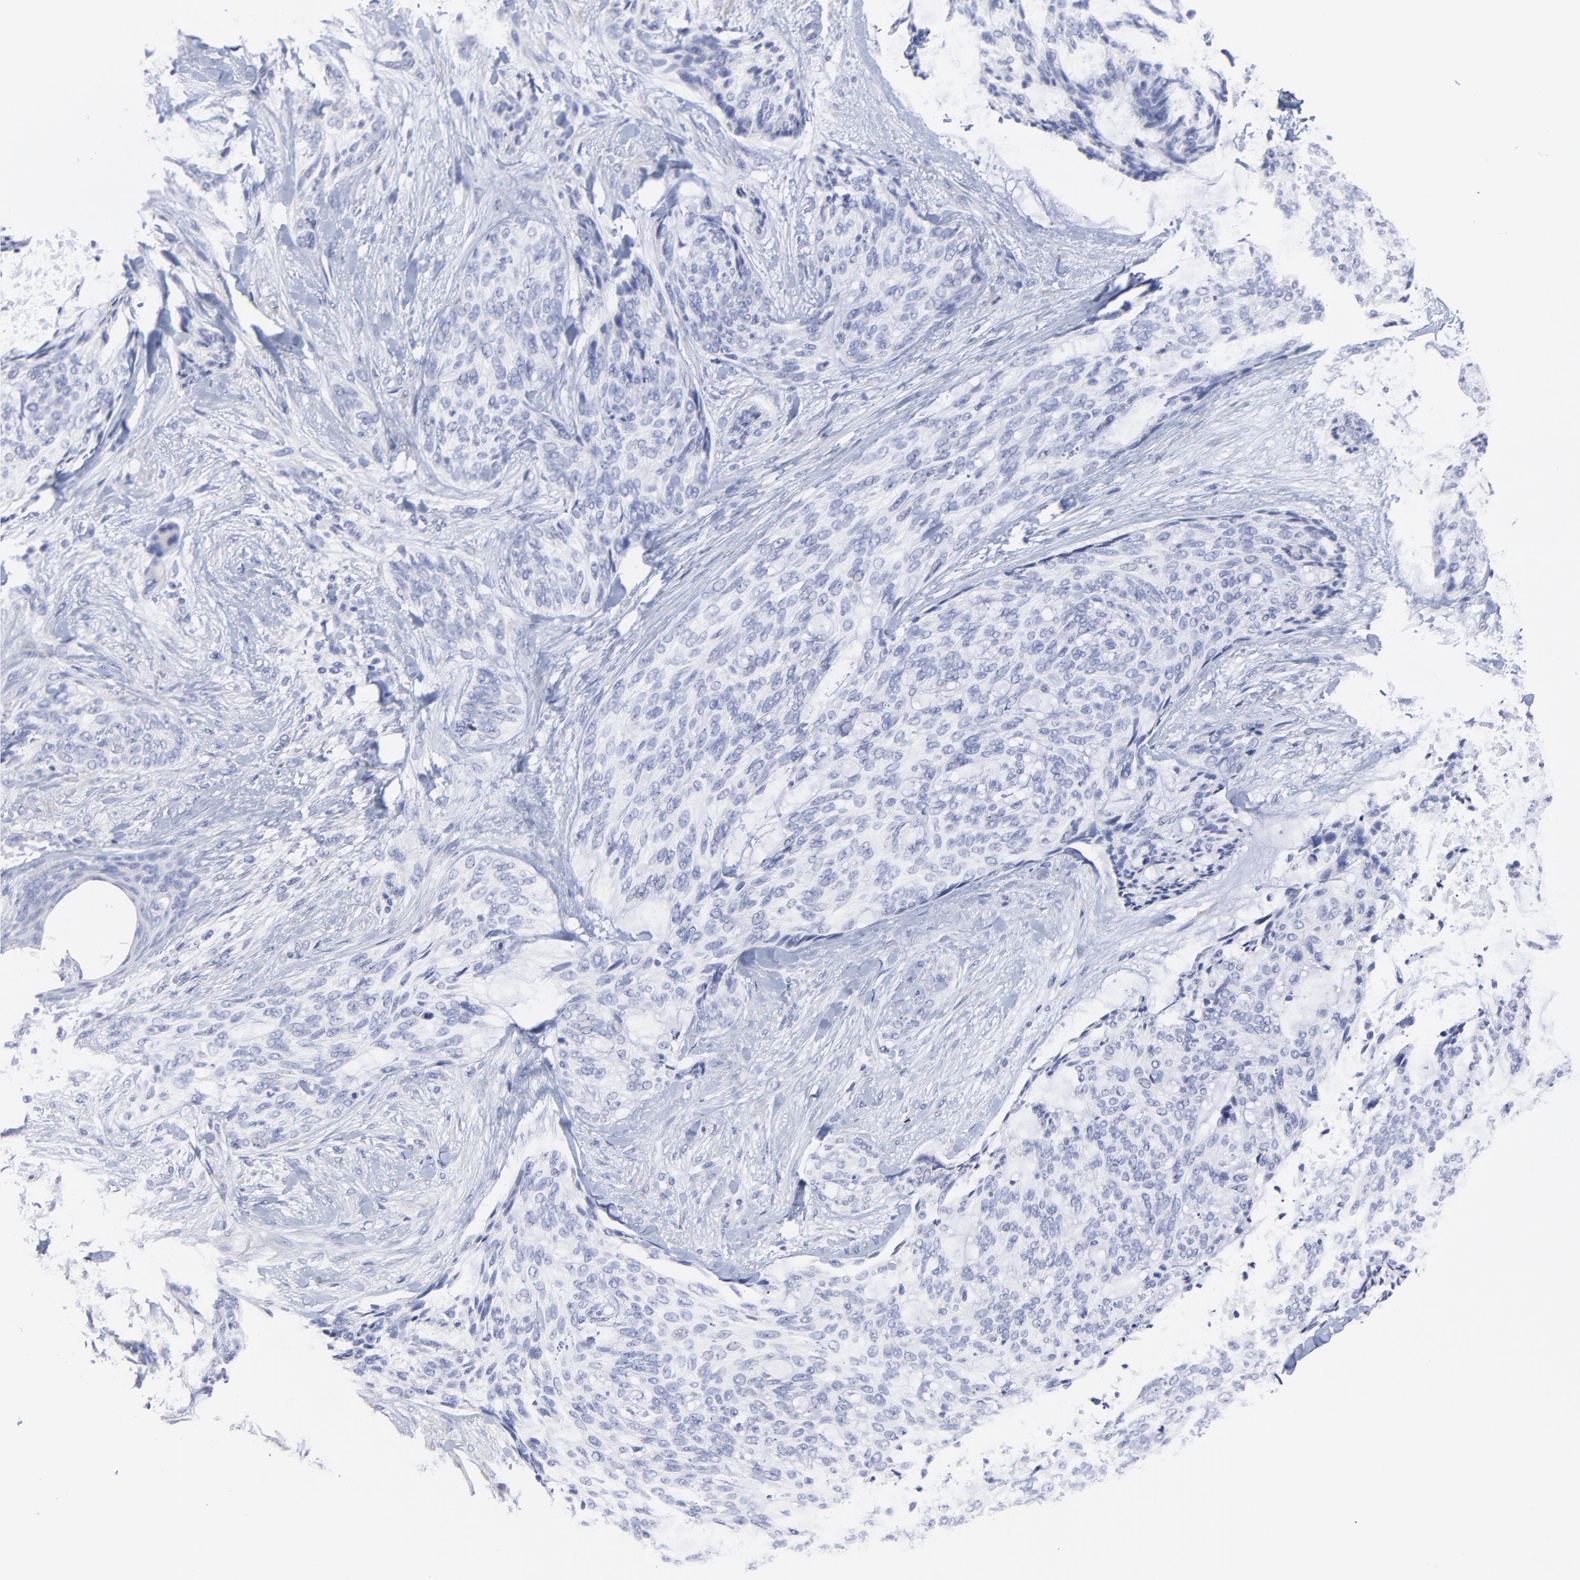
{"staining": {"intensity": "negative", "quantity": "none", "location": "none"}, "tissue": "skin cancer", "cell_type": "Tumor cells", "image_type": "cancer", "snomed": [{"axis": "morphology", "description": "Normal tissue, NOS"}, {"axis": "morphology", "description": "Basal cell carcinoma"}, {"axis": "topography", "description": "Skin"}], "caption": "Immunohistochemical staining of human skin cancer shows no significant staining in tumor cells.", "gene": "DUSP9", "patient": {"sex": "female", "age": 71}}